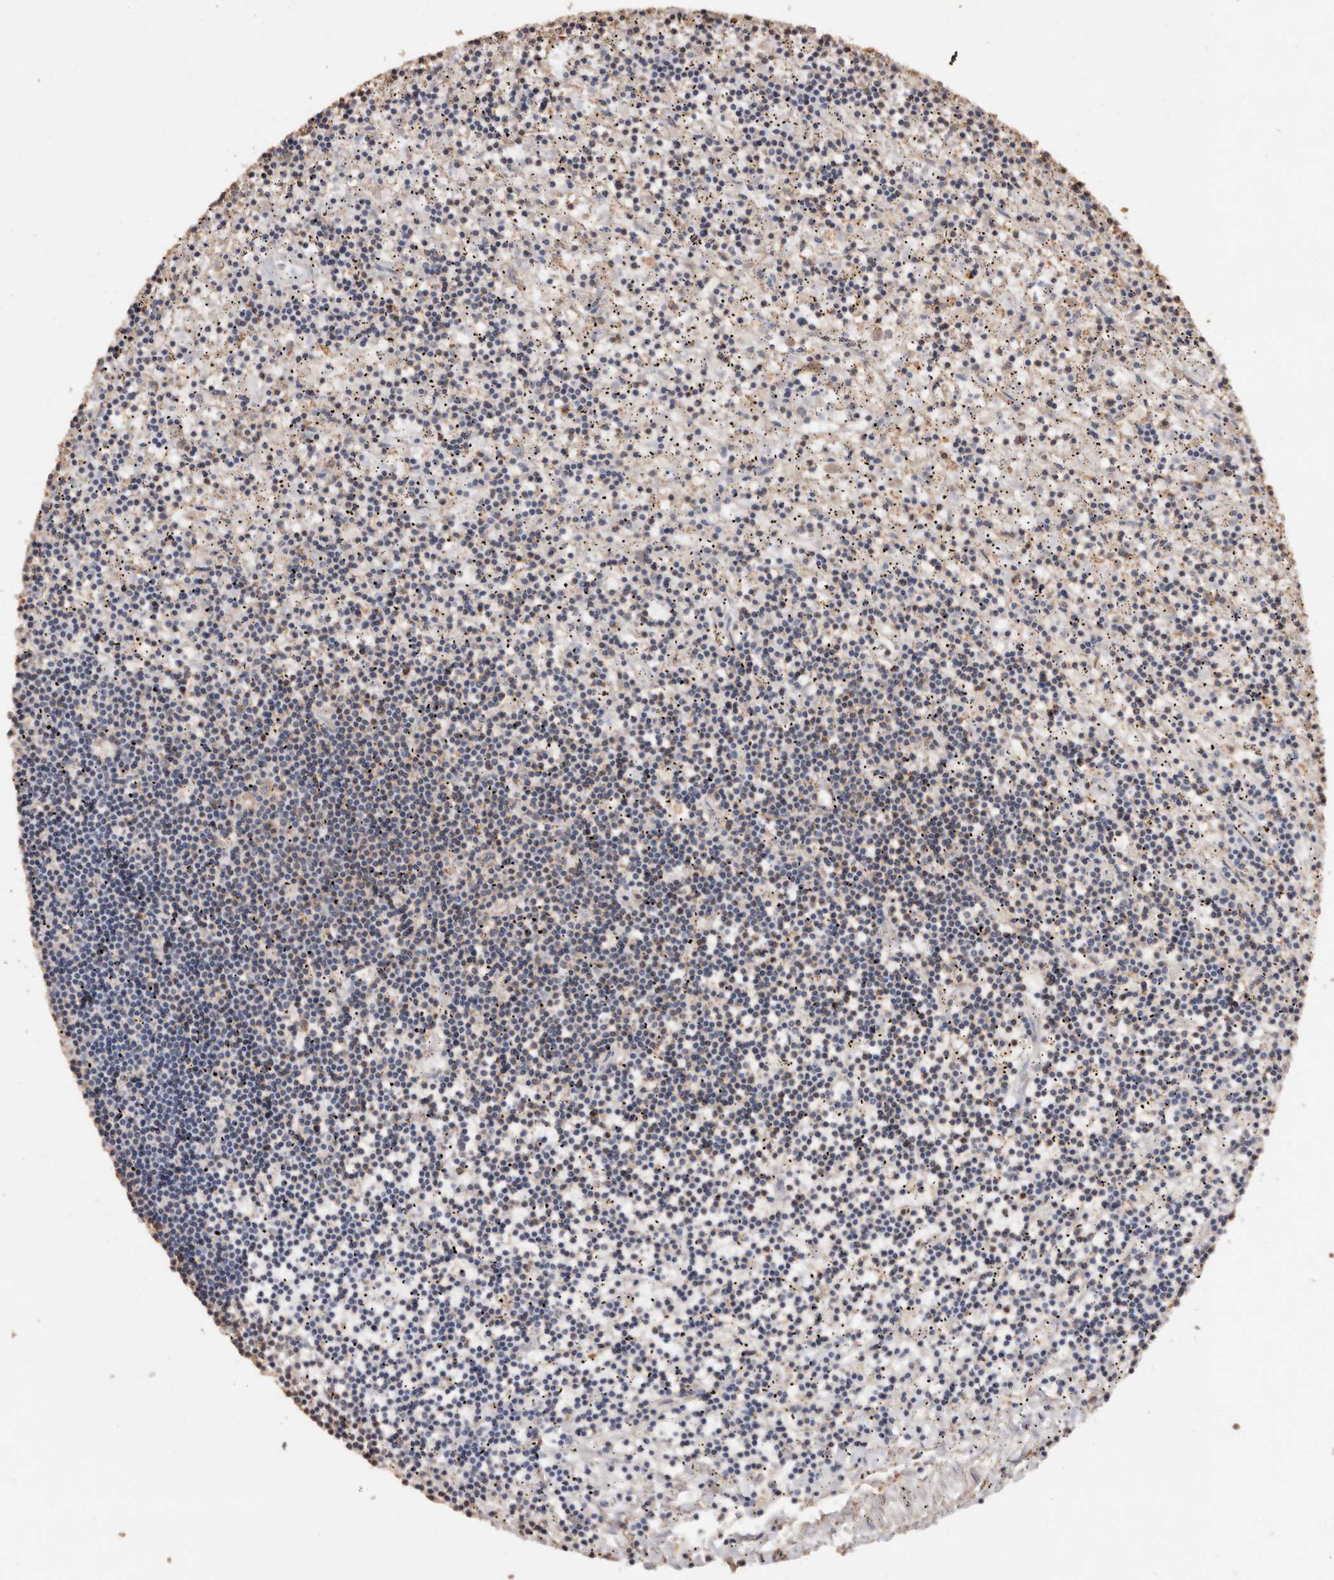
{"staining": {"intensity": "negative", "quantity": "none", "location": "none"}, "tissue": "lymphoma", "cell_type": "Tumor cells", "image_type": "cancer", "snomed": [{"axis": "morphology", "description": "Malignant lymphoma, non-Hodgkin's type, Low grade"}, {"axis": "topography", "description": "Spleen"}], "caption": "Immunohistochemical staining of lymphoma exhibits no significant staining in tumor cells.", "gene": "COQ8B", "patient": {"sex": "male", "age": 76}}